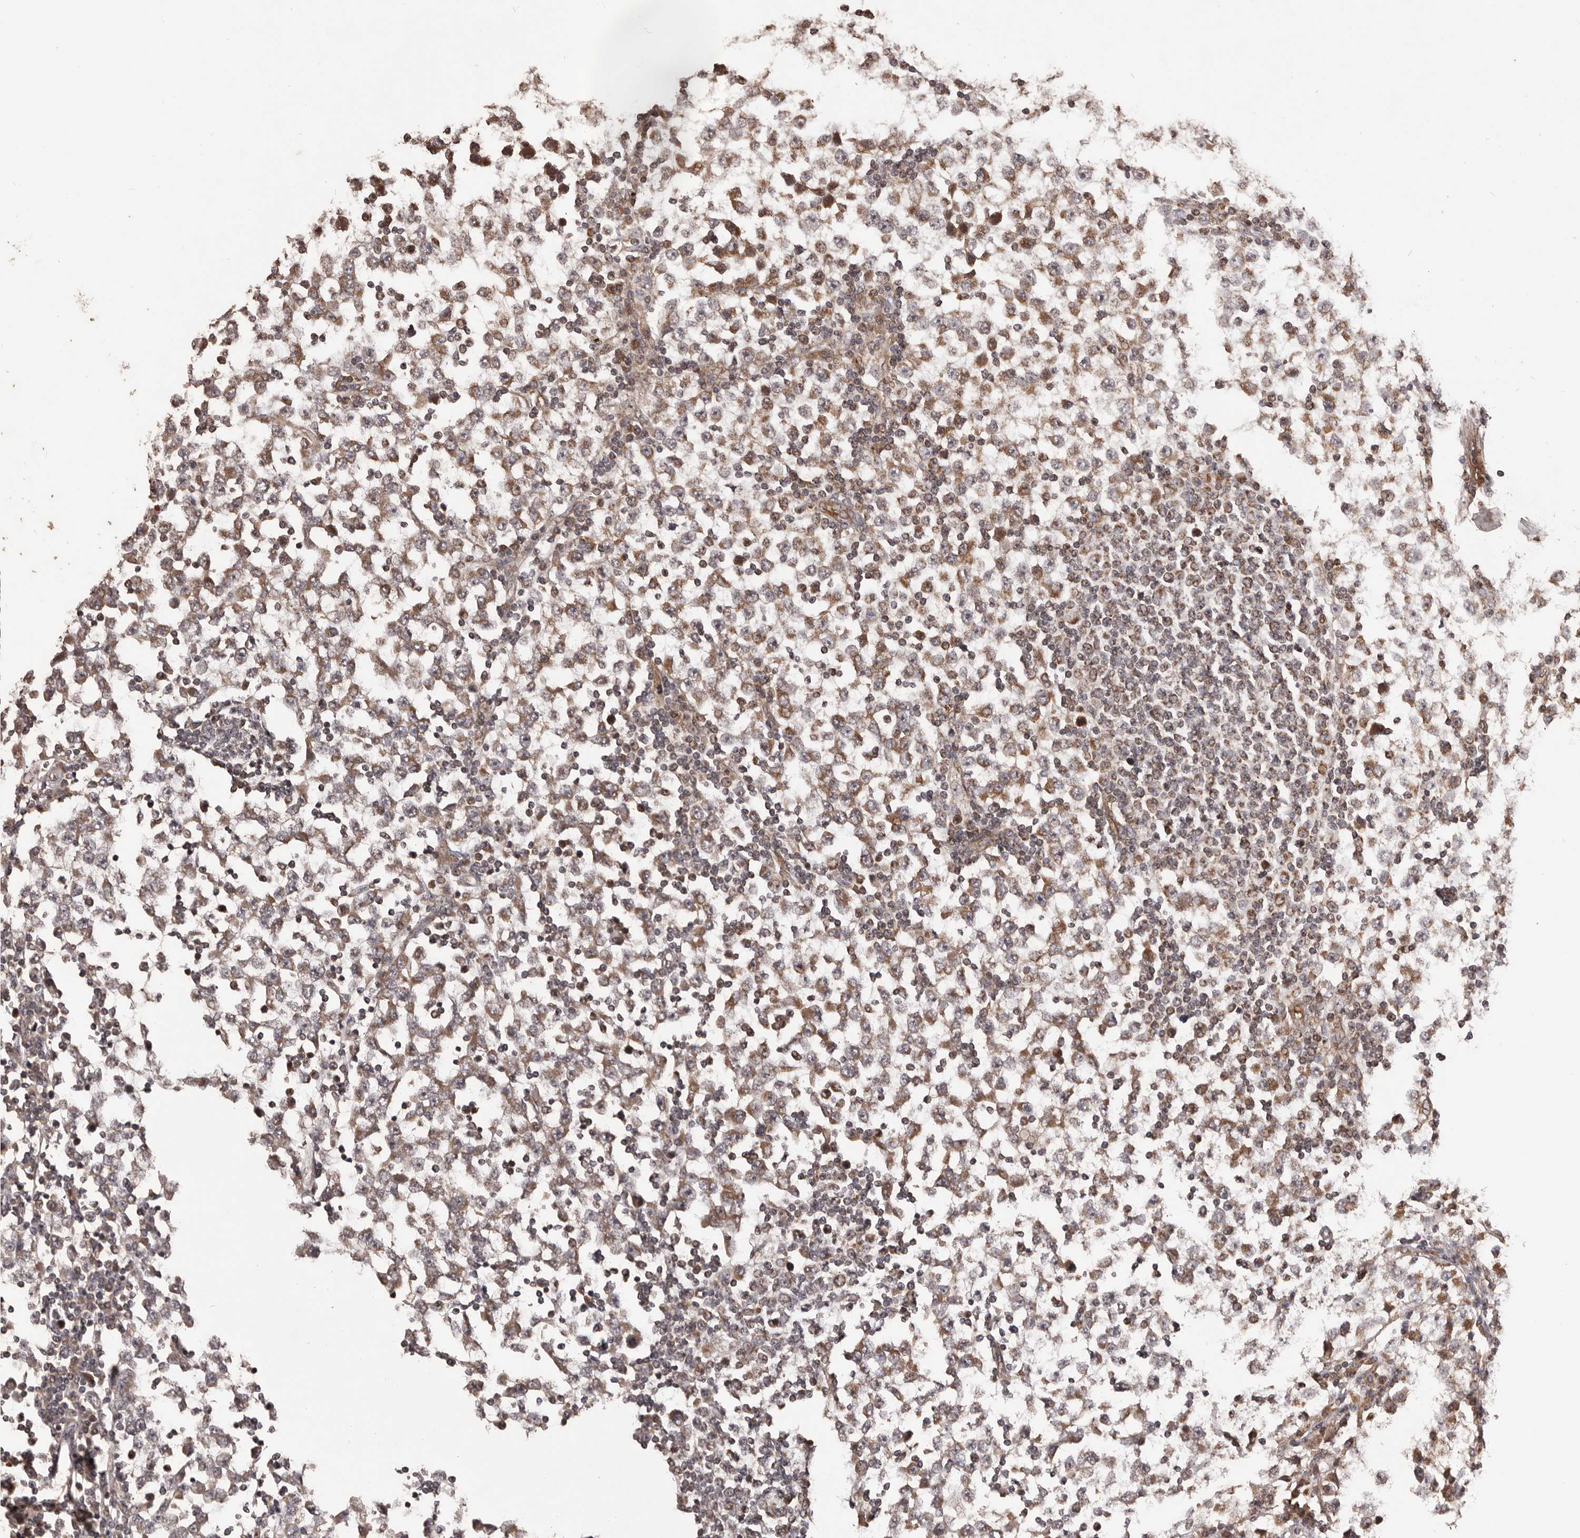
{"staining": {"intensity": "moderate", "quantity": "25%-75%", "location": "cytoplasmic/membranous"}, "tissue": "testis cancer", "cell_type": "Tumor cells", "image_type": "cancer", "snomed": [{"axis": "morphology", "description": "Seminoma, NOS"}, {"axis": "topography", "description": "Testis"}], "caption": "Seminoma (testis) tissue displays moderate cytoplasmic/membranous expression in about 25%-75% of tumor cells, visualized by immunohistochemistry.", "gene": "QRSL1", "patient": {"sex": "male", "age": 65}}